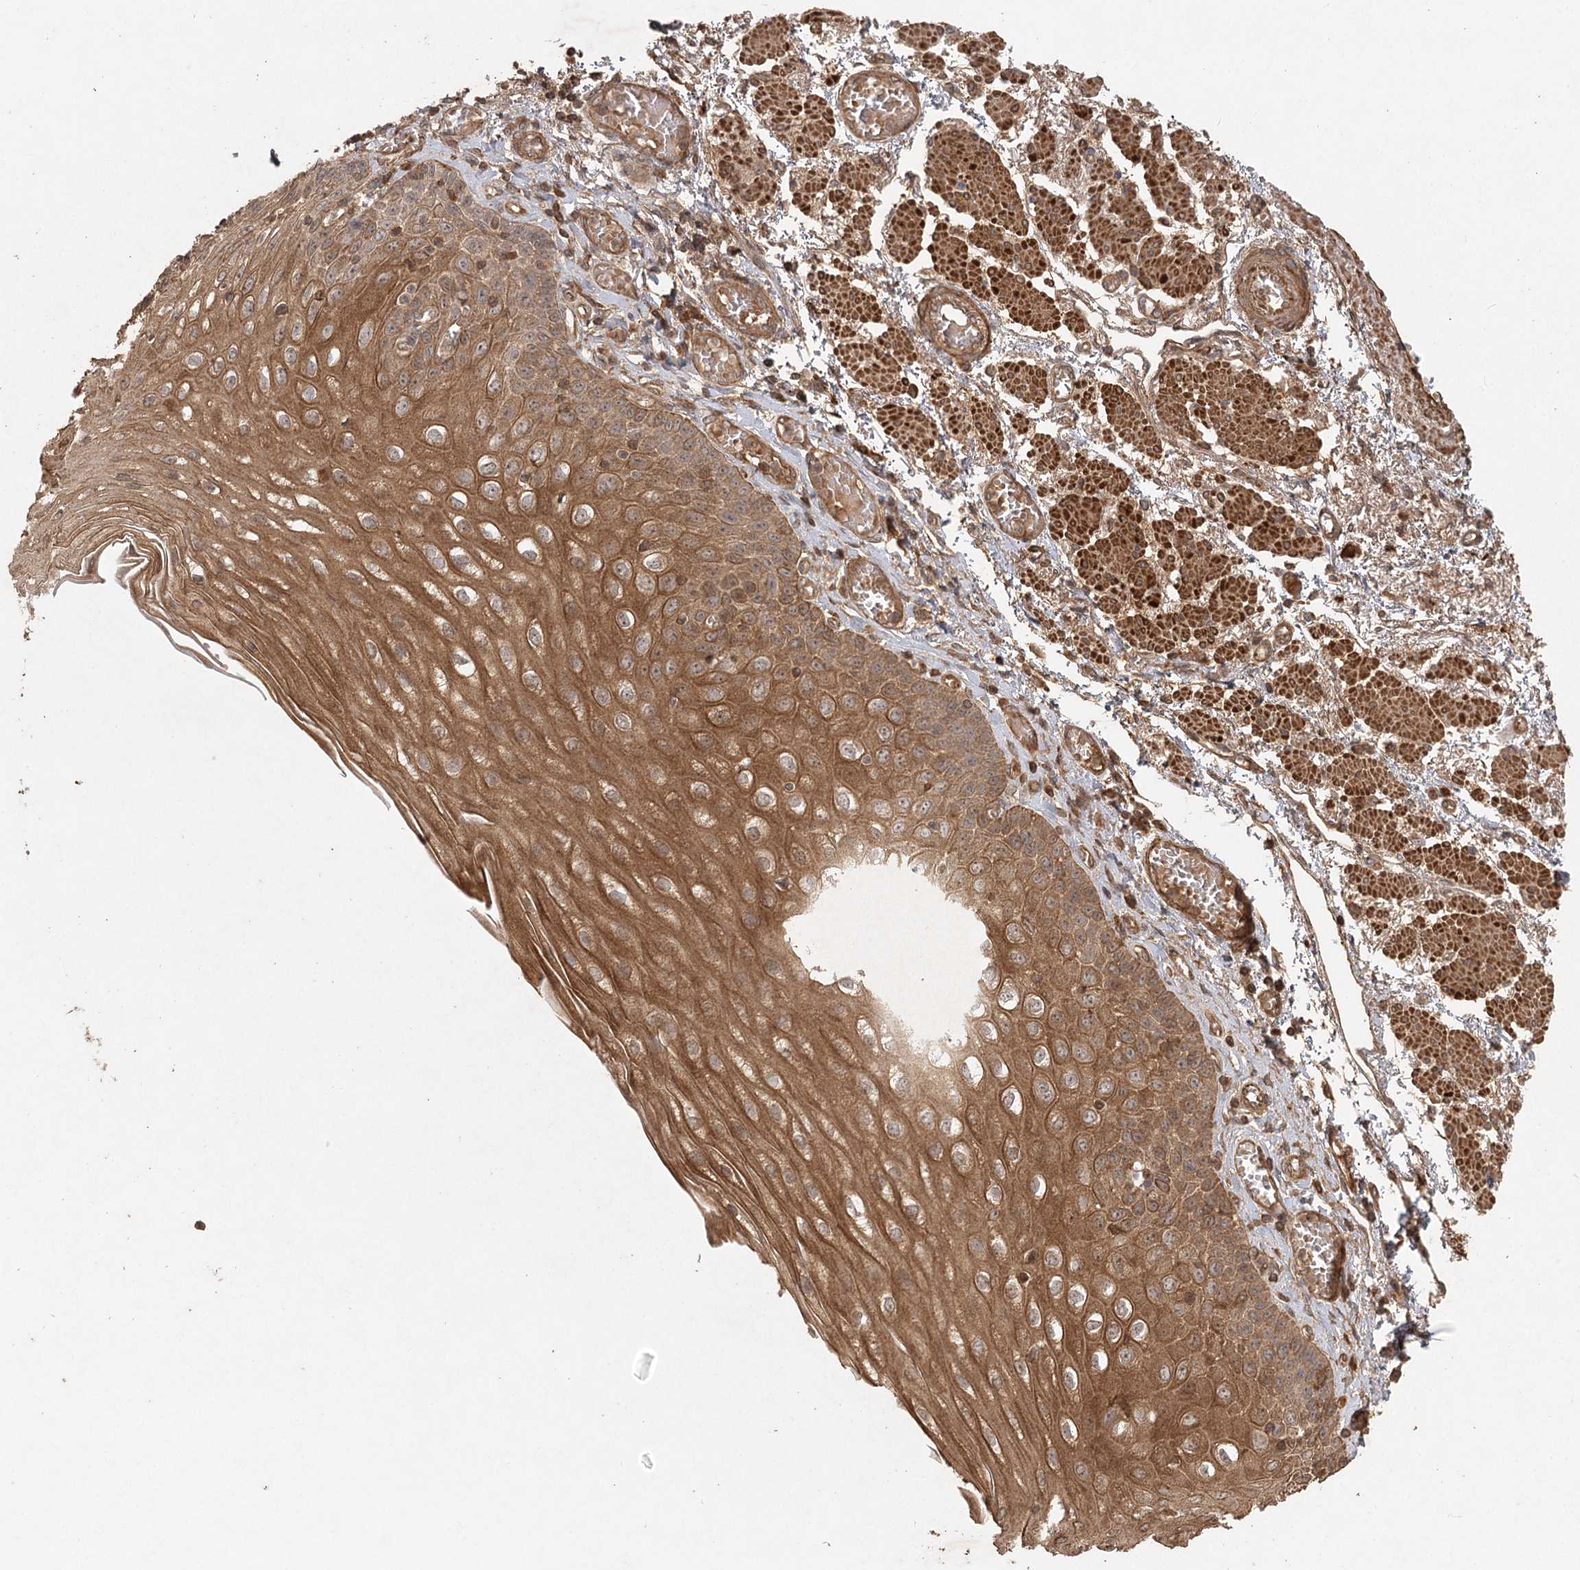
{"staining": {"intensity": "moderate", "quantity": ">75%", "location": "cytoplasmic/membranous"}, "tissue": "esophagus", "cell_type": "Squamous epithelial cells", "image_type": "normal", "snomed": [{"axis": "morphology", "description": "Normal tissue, NOS"}, {"axis": "topography", "description": "Esophagus"}], "caption": "Immunohistochemical staining of normal esophagus displays >75% levels of moderate cytoplasmic/membranous protein staining in about >75% of squamous epithelial cells.", "gene": "ARL13A", "patient": {"sex": "male", "age": 81}}